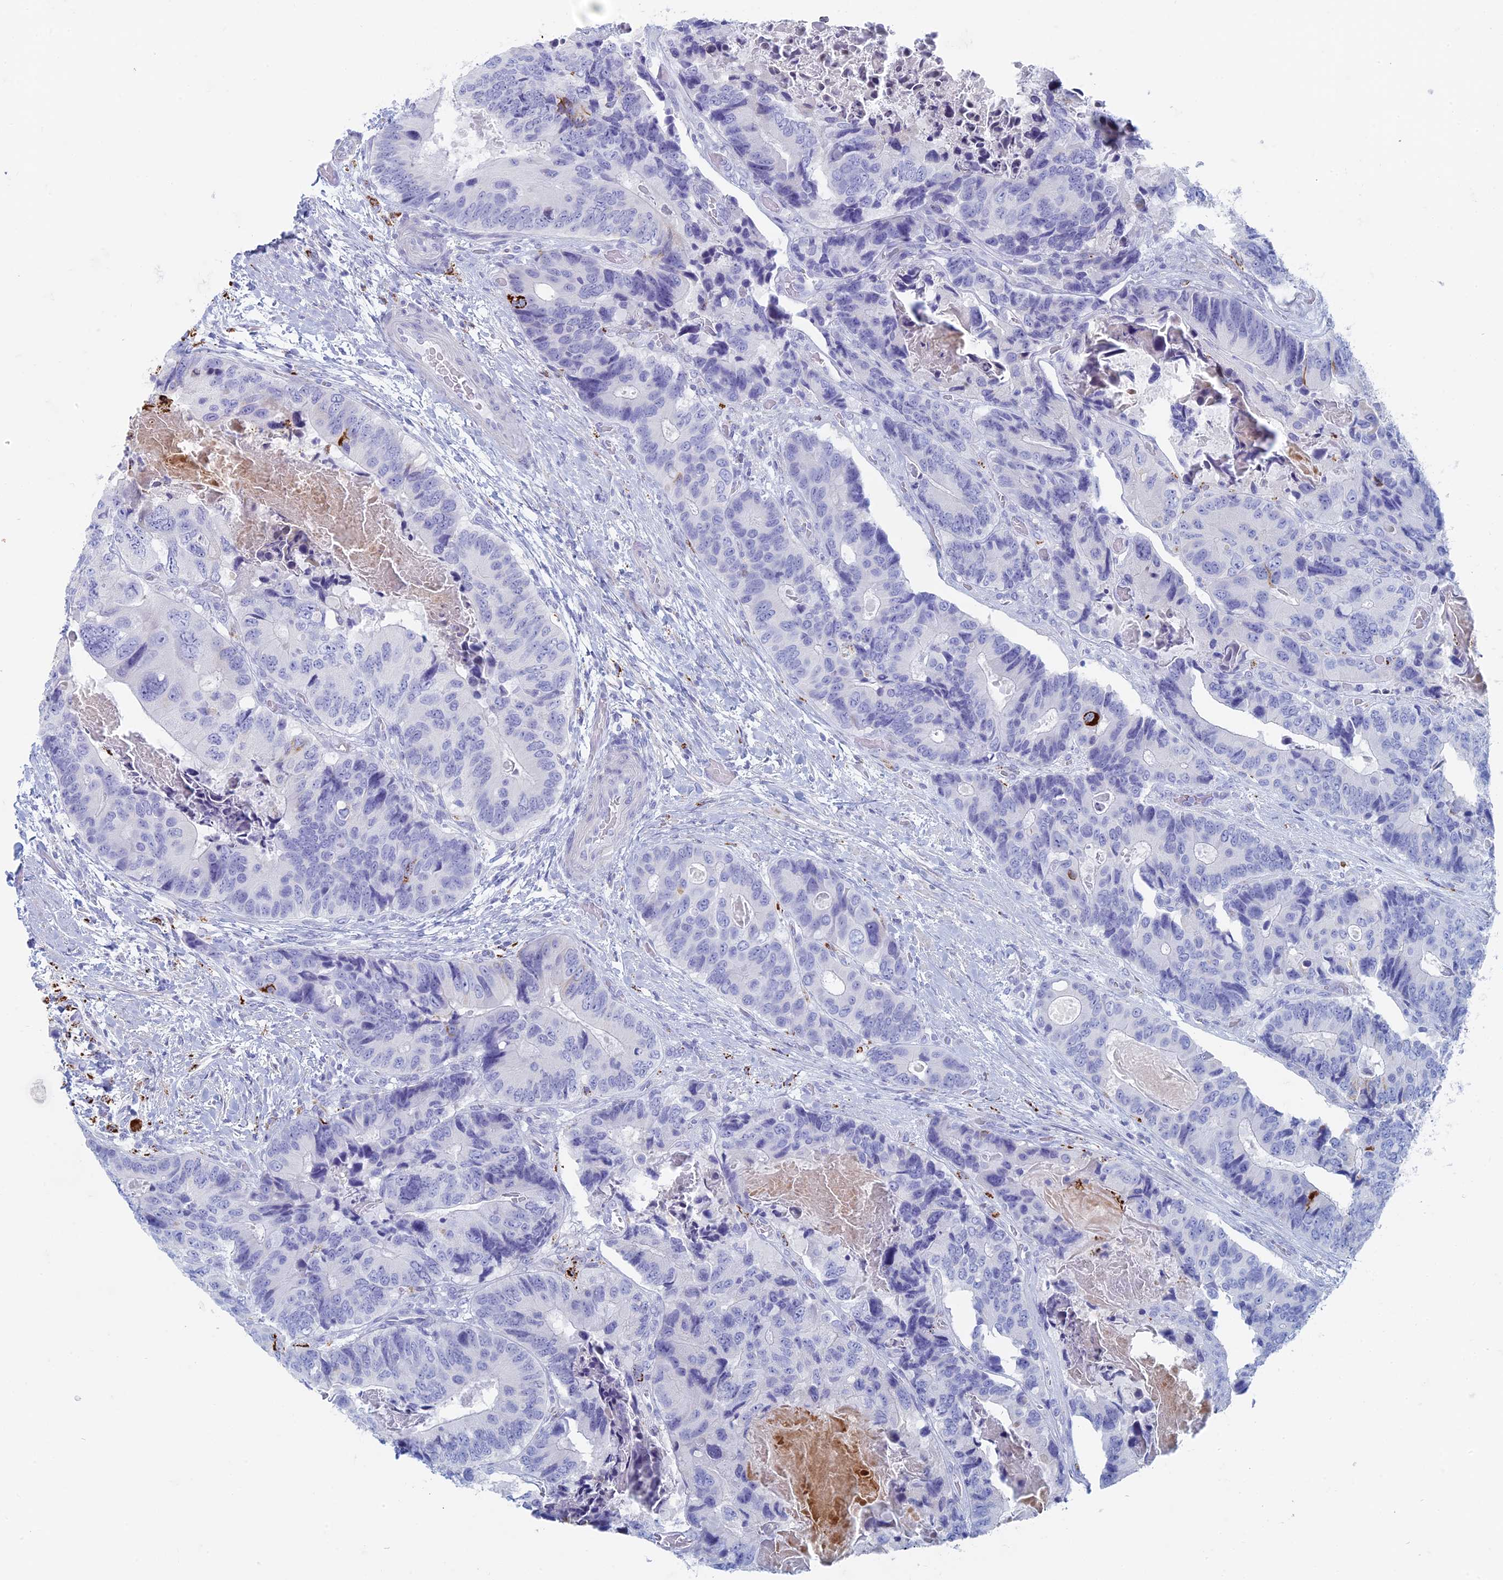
{"staining": {"intensity": "negative", "quantity": "none", "location": "none"}, "tissue": "colorectal cancer", "cell_type": "Tumor cells", "image_type": "cancer", "snomed": [{"axis": "morphology", "description": "Adenocarcinoma, NOS"}, {"axis": "topography", "description": "Colon"}], "caption": "Immunohistochemistry of human colorectal cancer reveals no positivity in tumor cells. (DAB IHC with hematoxylin counter stain).", "gene": "ALMS1", "patient": {"sex": "male", "age": 84}}